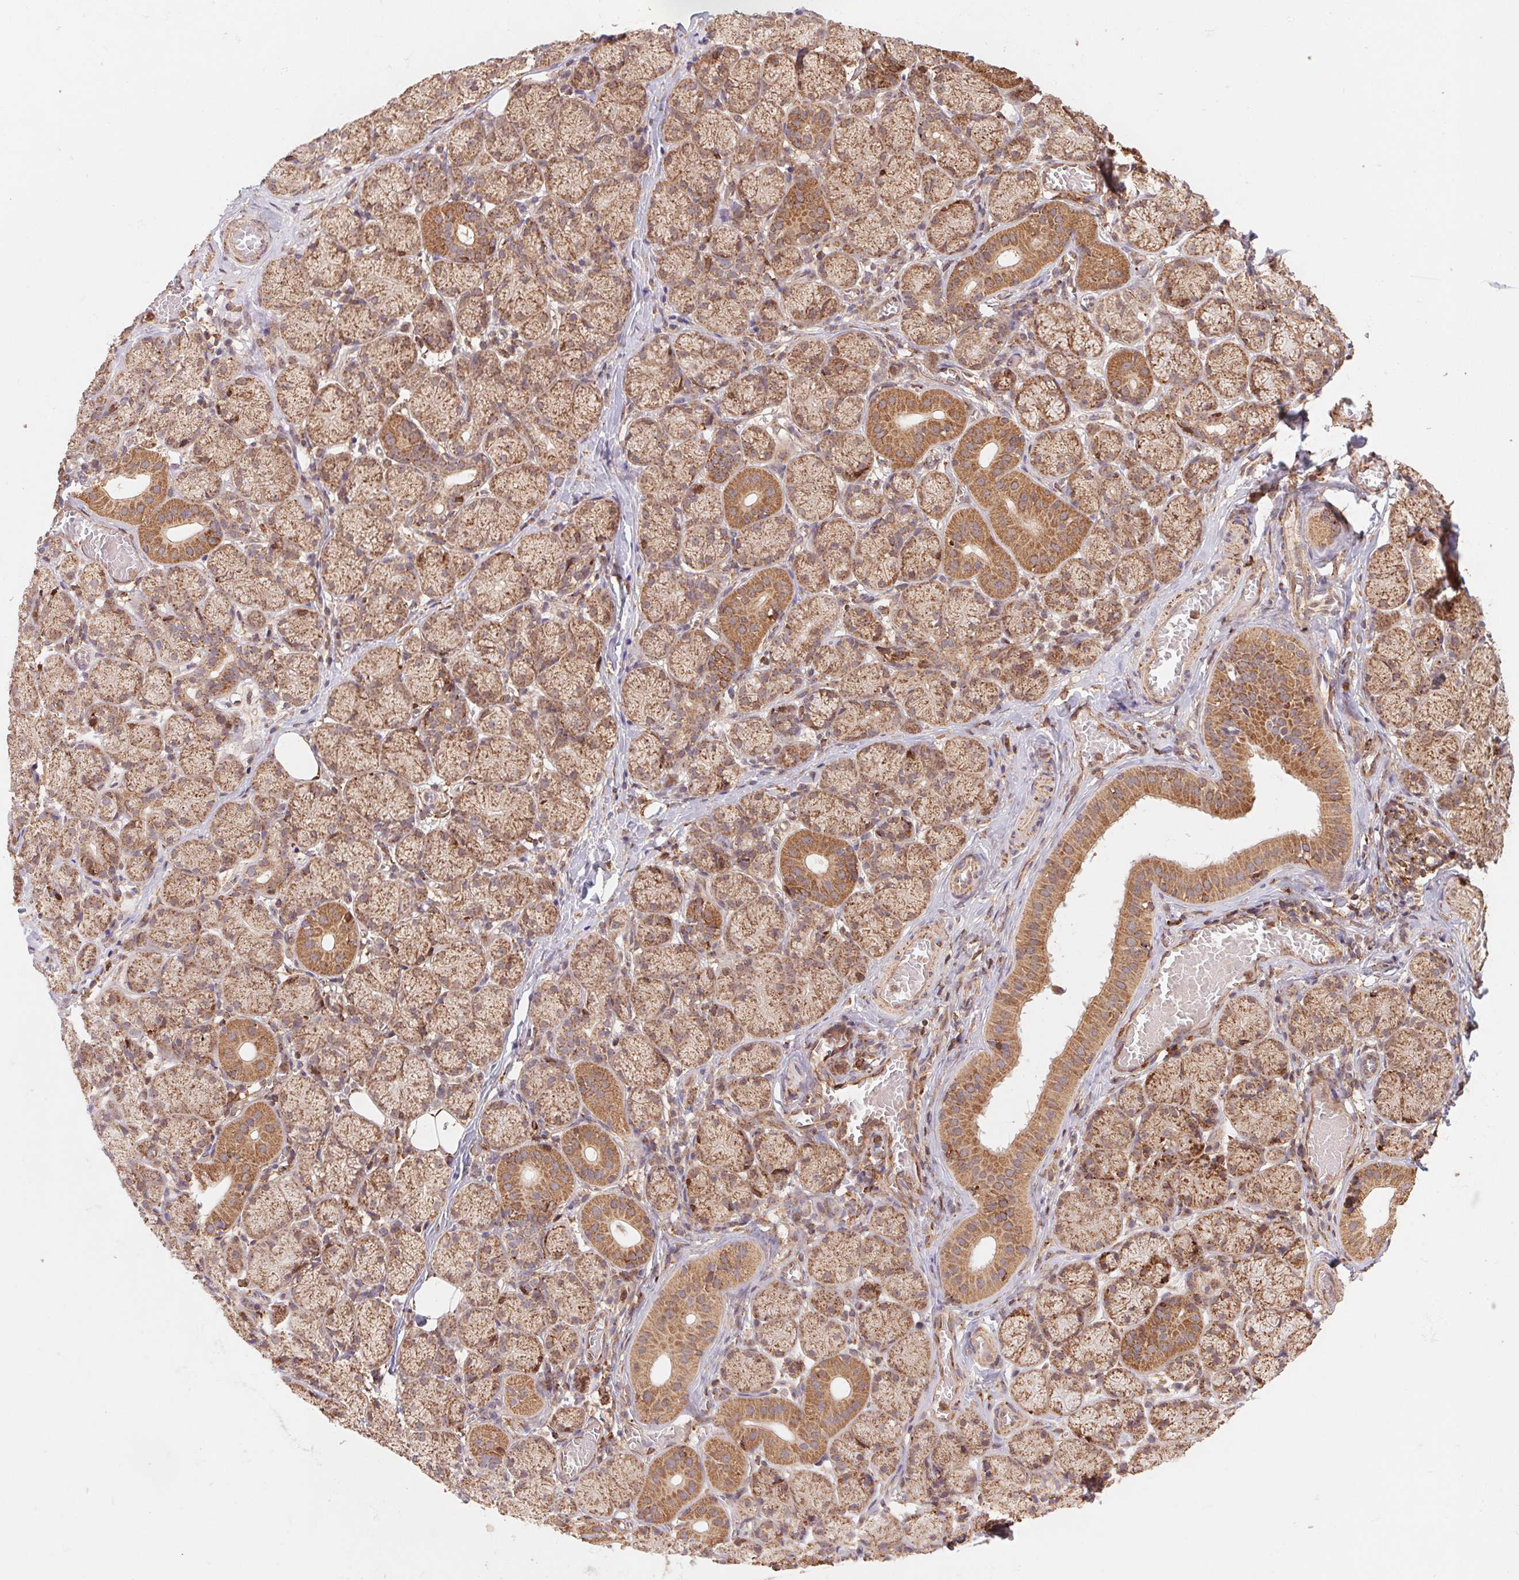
{"staining": {"intensity": "moderate", "quantity": ">75%", "location": "cytoplasmic/membranous"}, "tissue": "salivary gland", "cell_type": "Glandular cells", "image_type": "normal", "snomed": [{"axis": "morphology", "description": "Normal tissue, NOS"}, {"axis": "topography", "description": "Salivary gland"}, {"axis": "topography", "description": "Peripheral nerve tissue"}], "caption": "Protein staining by immunohistochemistry (IHC) demonstrates moderate cytoplasmic/membranous expression in about >75% of glandular cells in benign salivary gland.", "gene": "URM1", "patient": {"sex": "female", "age": 24}}